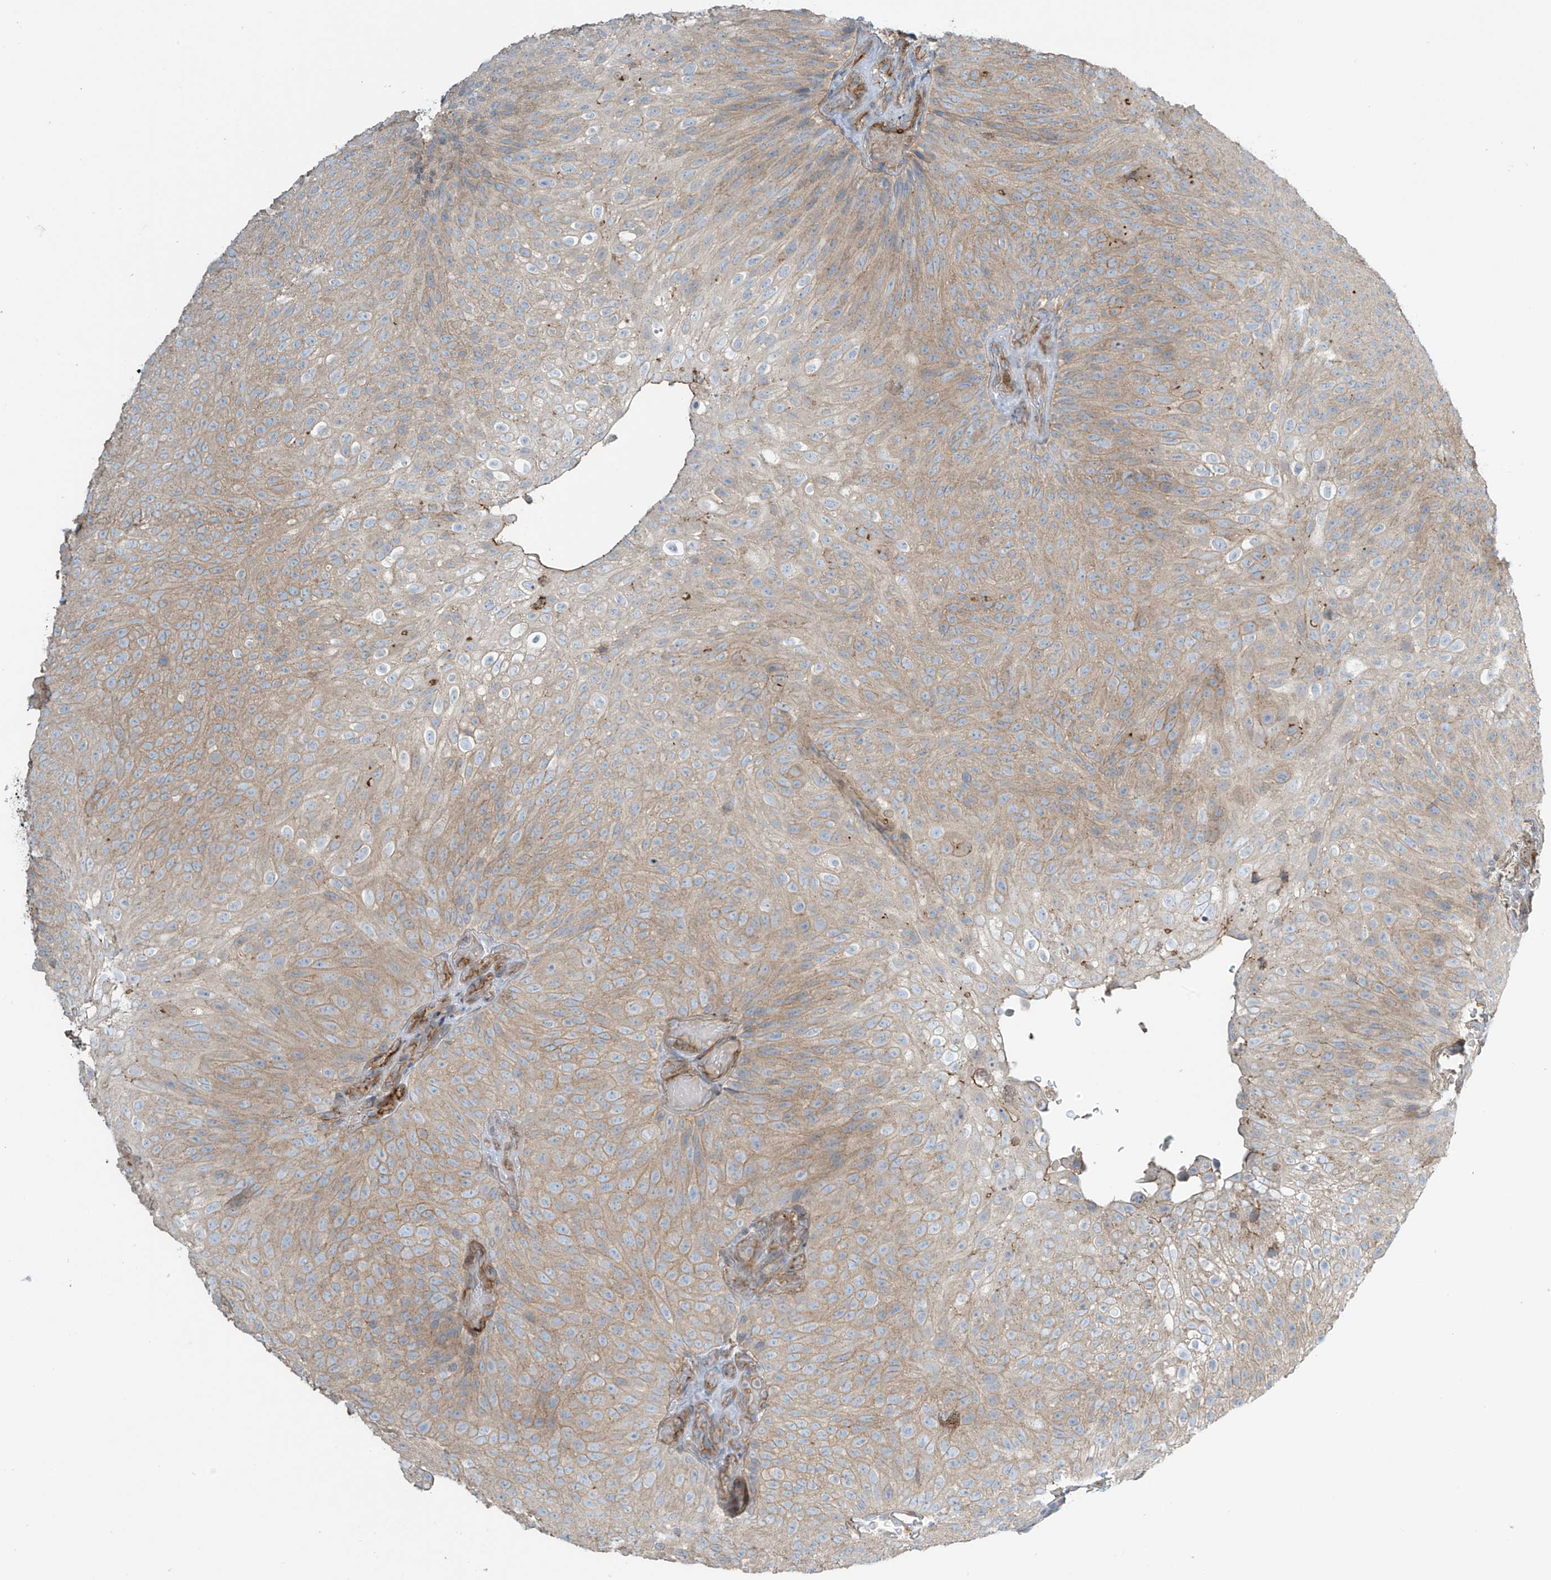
{"staining": {"intensity": "weak", "quantity": ">75%", "location": "cytoplasmic/membranous"}, "tissue": "urothelial cancer", "cell_type": "Tumor cells", "image_type": "cancer", "snomed": [{"axis": "morphology", "description": "Urothelial carcinoma, Low grade"}, {"axis": "topography", "description": "Urinary bladder"}], "caption": "Human urothelial cancer stained with a brown dye exhibits weak cytoplasmic/membranous positive positivity in approximately >75% of tumor cells.", "gene": "SLC9A2", "patient": {"sex": "male", "age": 78}}